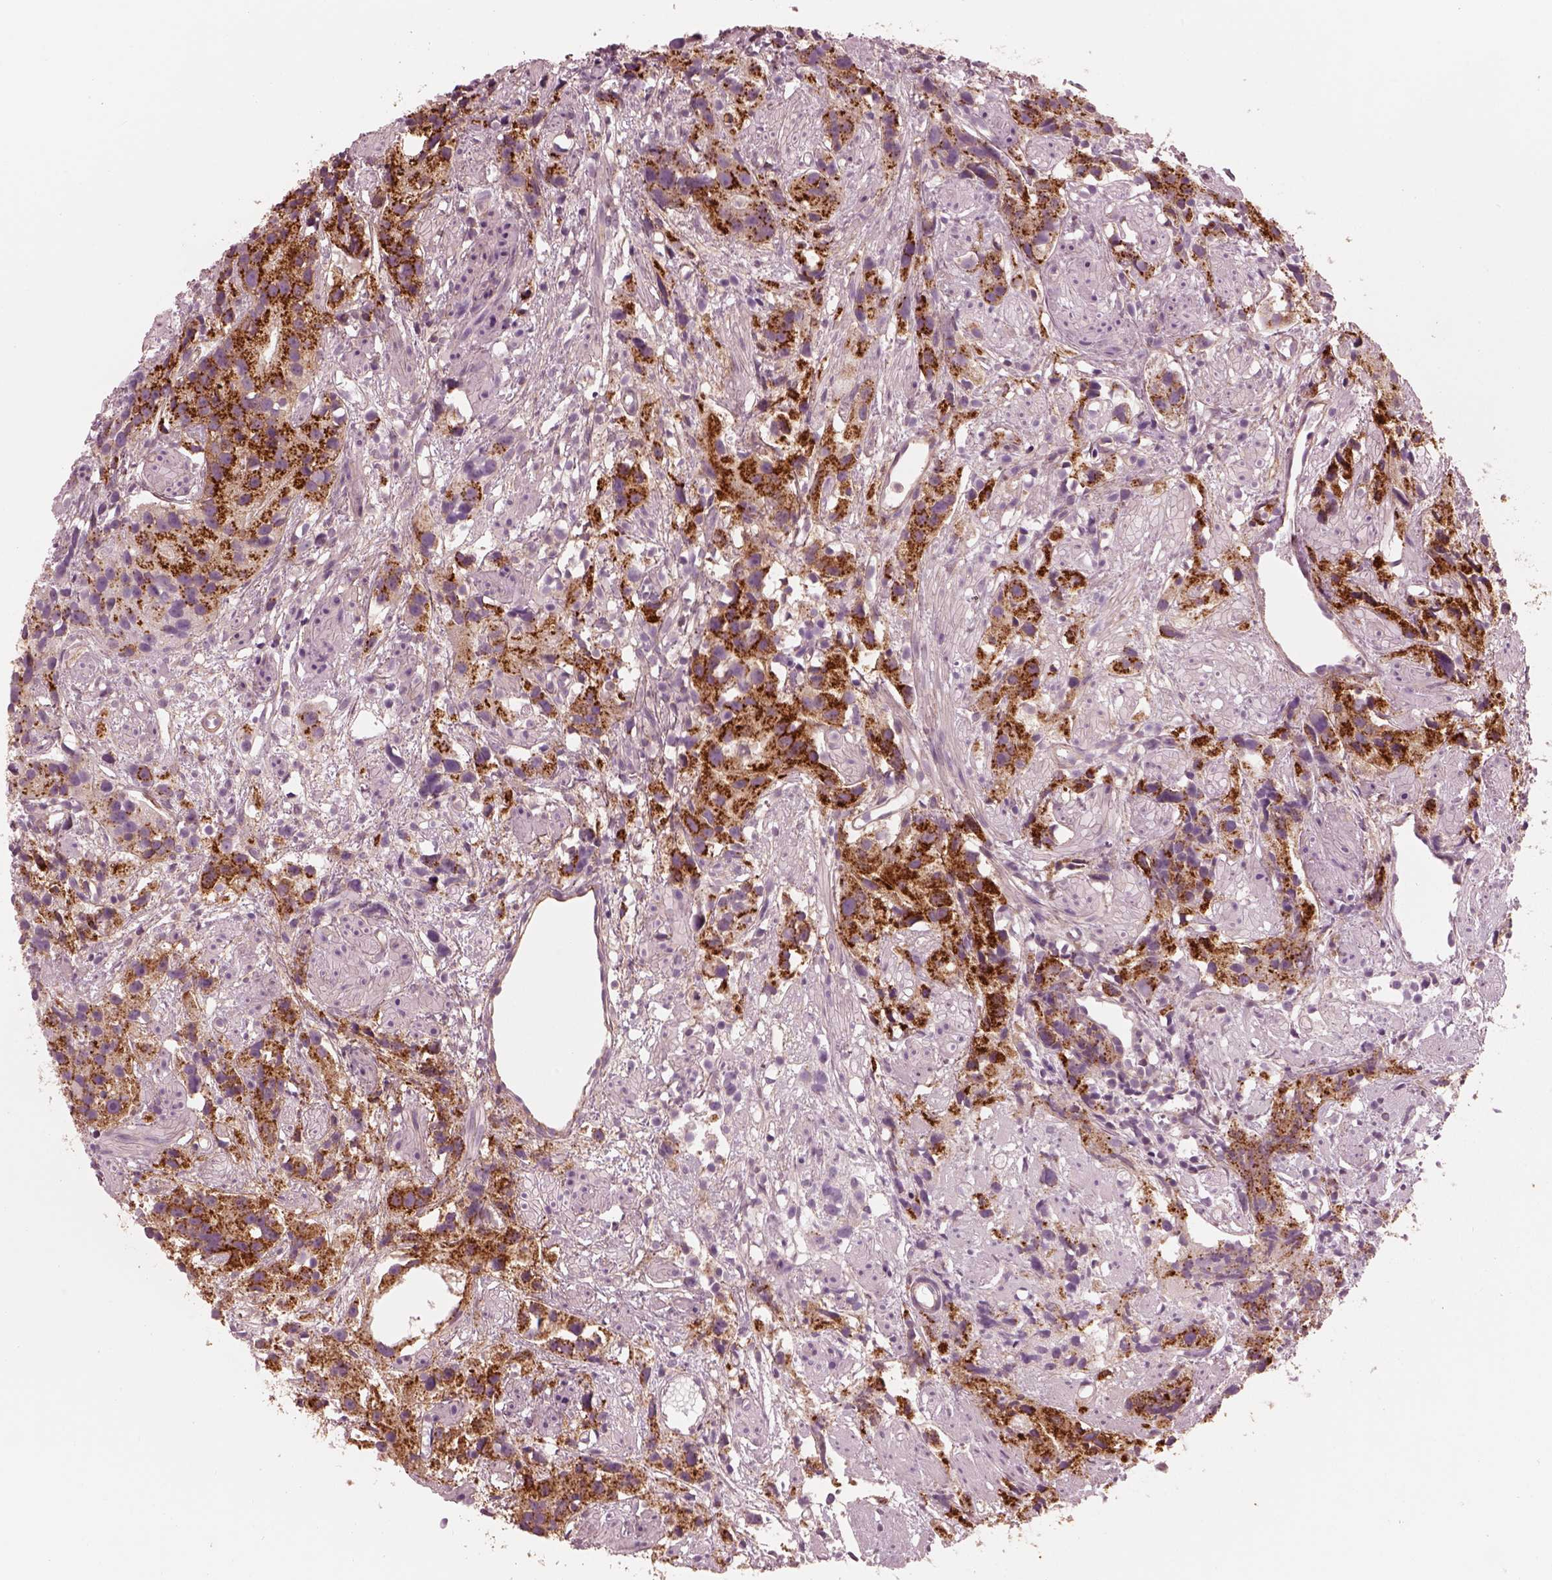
{"staining": {"intensity": "strong", "quantity": ">75%", "location": "cytoplasmic/membranous"}, "tissue": "prostate cancer", "cell_type": "Tumor cells", "image_type": "cancer", "snomed": [{"axis": "morphology", "description": "Adenocarcinoma, High grade"}, {"axis": "topography", "description": "Prostate"}], "caption": "Protein staining demonstrates strong cytoplasmic/membranous staining in approximately >75% of tumor cells in prostate adenocarcinoma (high-grade).", "gene": "ELAPOR1", "patient": {"sex": "male", "age": 68}}